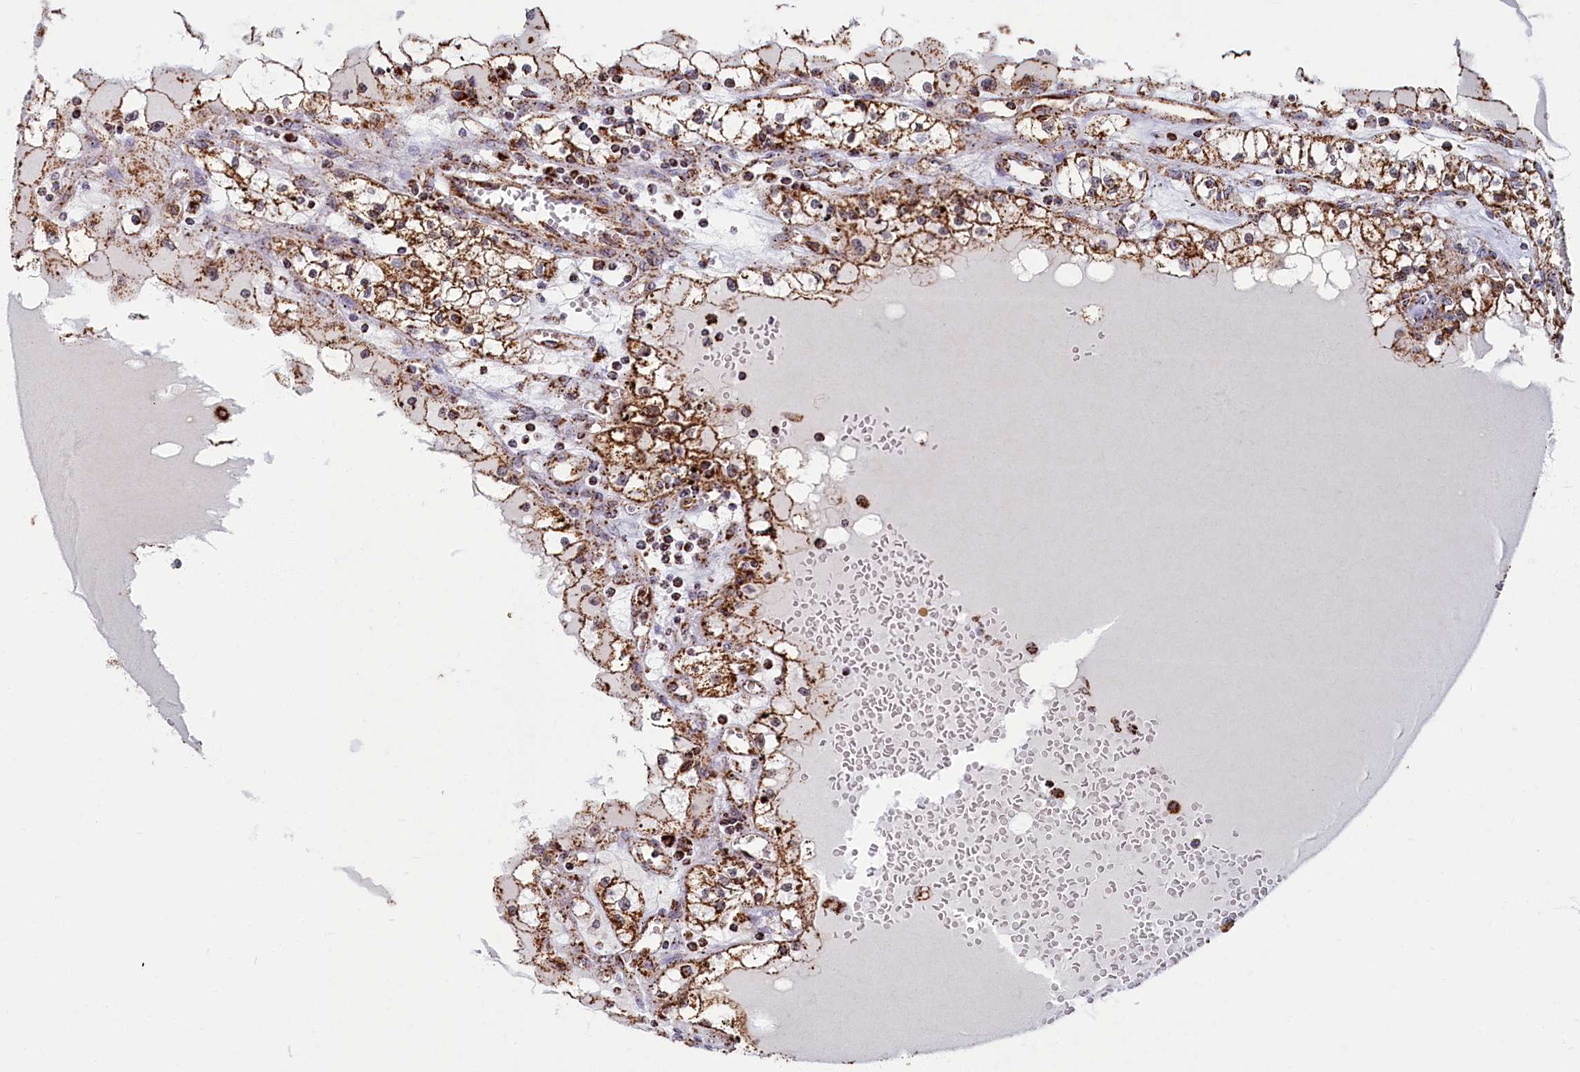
{"staining": {"intensity": "moderate", "quantity": ">75%", "location": "cytoplasmic/membranous"}, "tissue": "renal cancer", "cell_type": "Tumor cells", "image_type": "cancer", "snomed": [{"axis": "morphology", "description": "Adenocarcinoma, NOS"}, {"axis": "topography", "description": "Kidney"}], "caption": "Brown immunohistochemical staining in human renal adenocarcinoma reveals moderate cytoplasmic/membranous expression in approximately >75% of tumor cells.", "gene": "SPR", "patient": {"sex": "male", "age": 56}}